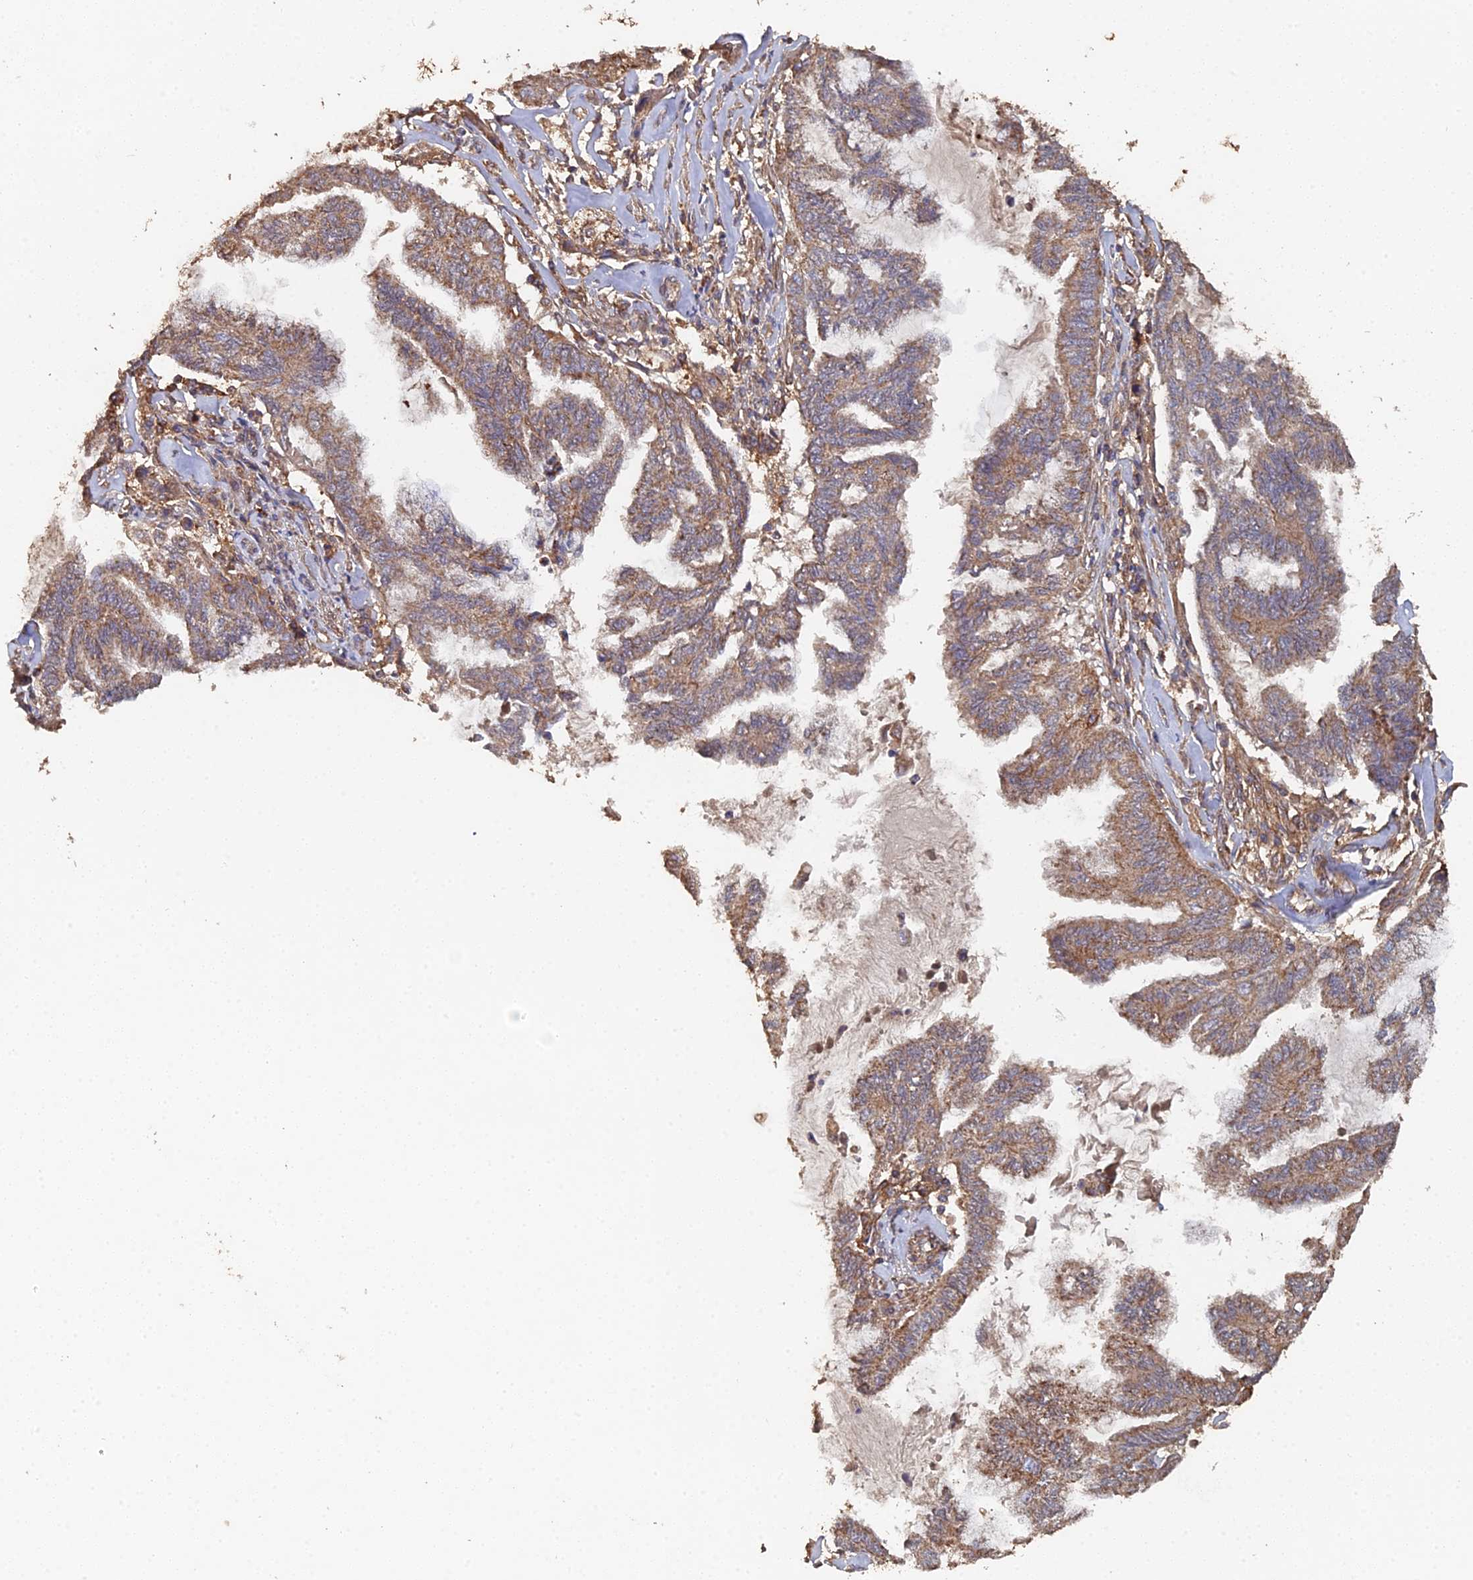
{"staining": {"intensity": "moderate", "quantity": ">75%", "location": "cytoplasmic/membranous"}, "tissue": "endometrial cancer", "cell_type": "Tumor cells", "image_type": "cancer", "snomed": [{"axis": "morphology", "description": "Adenocarcinoma, NOS"}, {"axis": "topography", "description": "Endometrium"}], "caption": "Immunohistochemical staining of adenocarcinoma (endometrial) demonstrates medium levels of moderate cytoplasmic/membranous protein staining in approximately >75% of tumor cells.", "gene": "SPANXN4", "patient": {"sex": "female", "age": 86}}